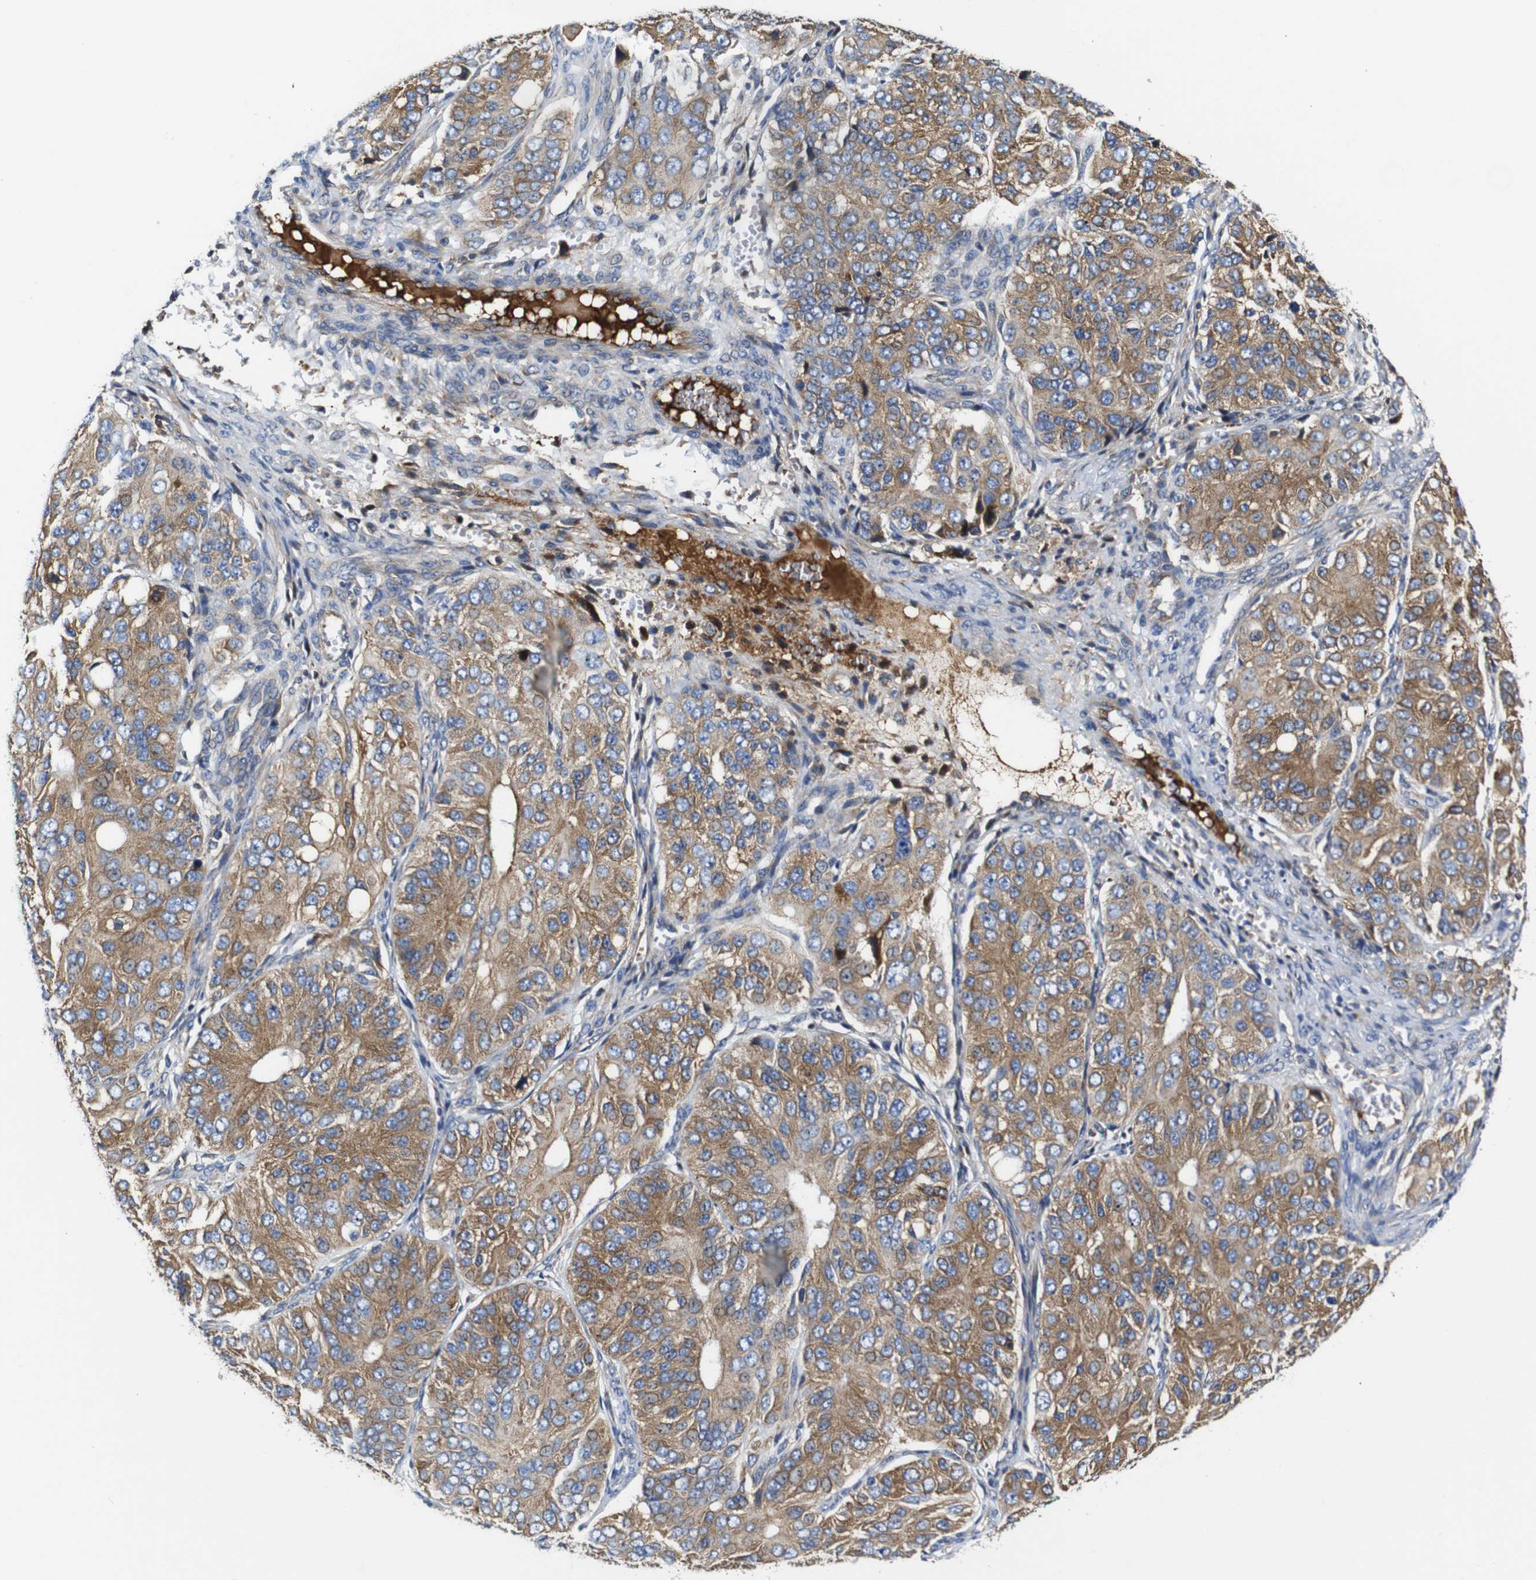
{"staining": {"intensity": "weak", "quantity": ">75%", "location": "cytoplasmic/membranous"}, "tissue": "ovarian cancer", "cell_type": "Tumor cells", "image_type": "cancer", "snomed": [{"axis": "morphology", "description": "Carcinoma, endometroid"}, {"axis": "topography", "description": "Ovary"}], "caption": "High-power microscopy captured an IHC histopathology image of ovarian endometroid carcinoma, revealing weak cytoplasmic/membranous expression in approximately >75% of tumor cells. Nuclei are stained in blue.", "gene": "CLCC1", "patient": {"sex": "female", "age": 51}}